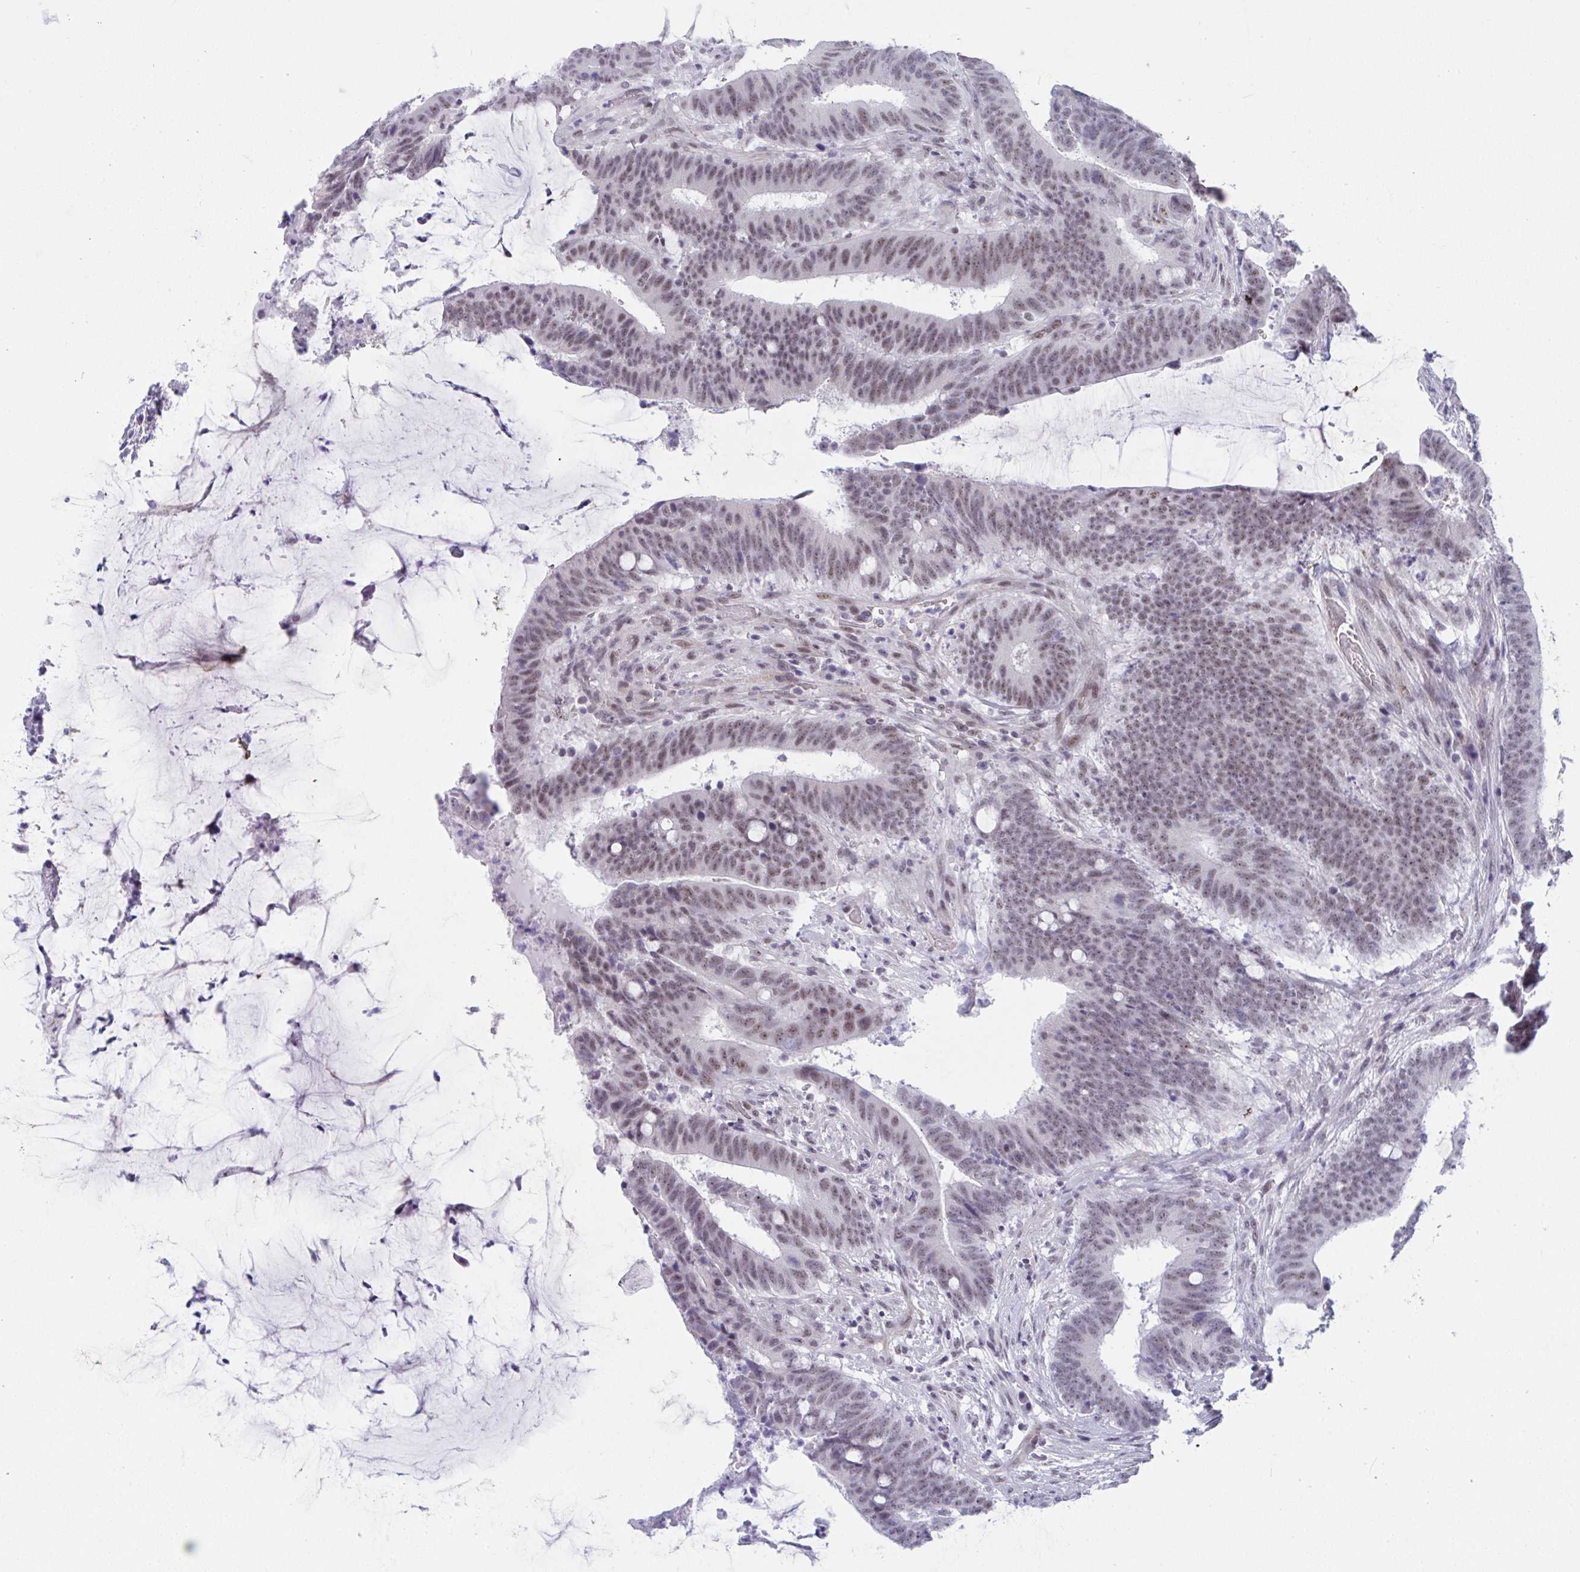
{"staining": {"intensity": "weak", "quantity": "25%-75%", "location": "nuclear"}, "tissue": "colorectal cancer", "cell_type": "Tumor cells", "image_type": "cancer", "snomed": [{"axis": "morphology", "description": "Adenocarcinoma, NOS"}, {"axis": "topography", "description": "Colon"}], "caption": "Weak nuclear positivity for a protein is appreciated in approximately 25%-75% of tumor cells of adenocarcinoma (colorectal) using immunohistochemistry (IHC).", "gene": "CDK13", "patient": {"sex": "female", "age": 43}}